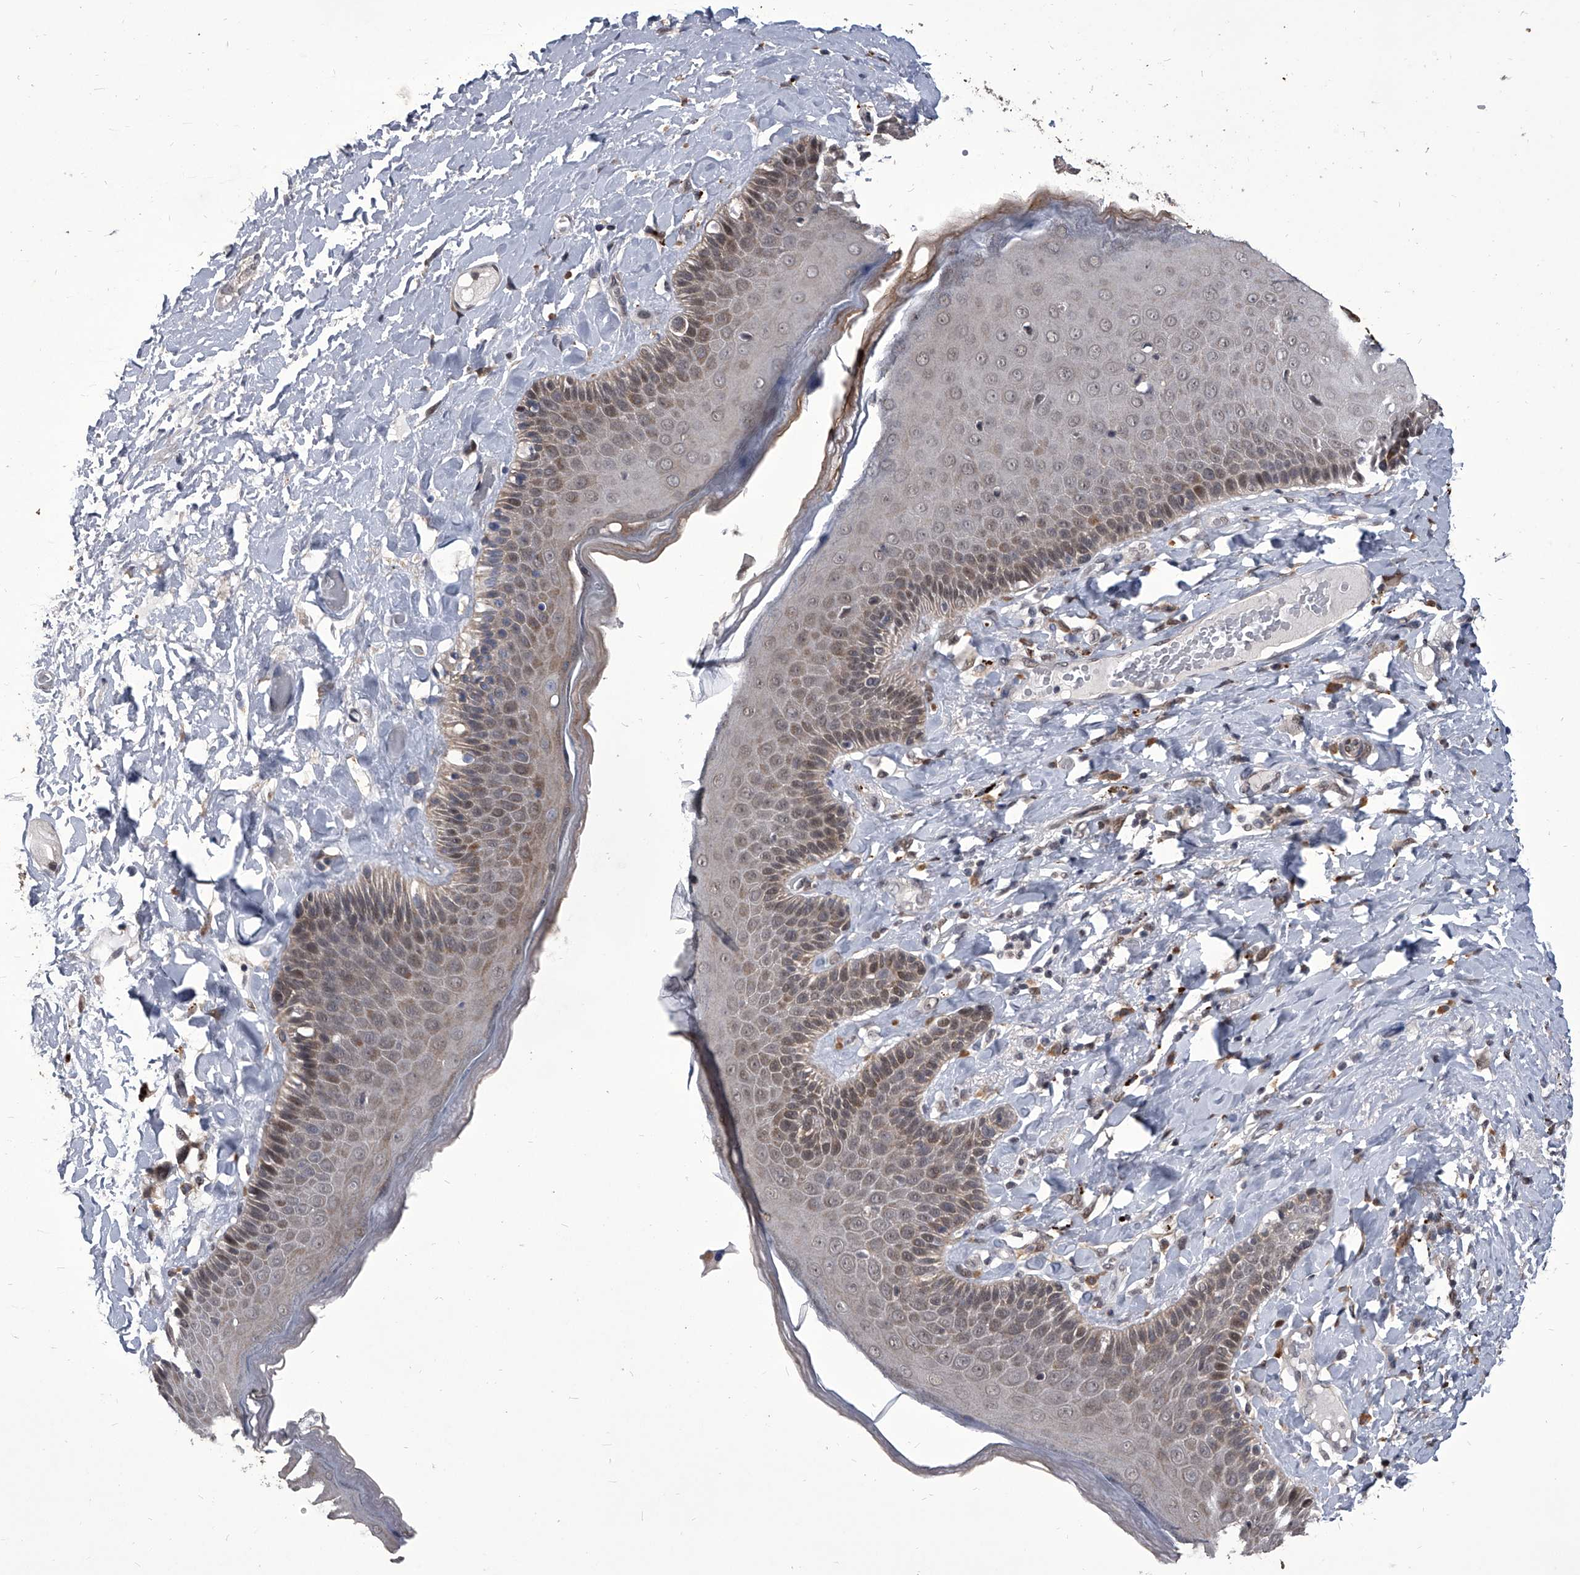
{"staining": {"intensity": "moderate", "quantity": "25%-75%", "location": "cytoplasmic/membranous,nuclear"}, "tissue": "skin", "cell_type": "Epidermal cells", "image_type": "normal", "snomed": [{"axis": "morphology", "description": "Normal tissue, NOS"}, {"axis": "topography", "description": "Anal"}], "caption": "A high-resolution photomicrograph shows immunohistochemistry (IHC) staining of normal skin, which exhibits moderate cytoplasmic/membranous,nuclear expression in approximately 25%-75% of epidermal cells.", "gene": "CMTR1", "patient": {"sex": "male", "age": 69}}